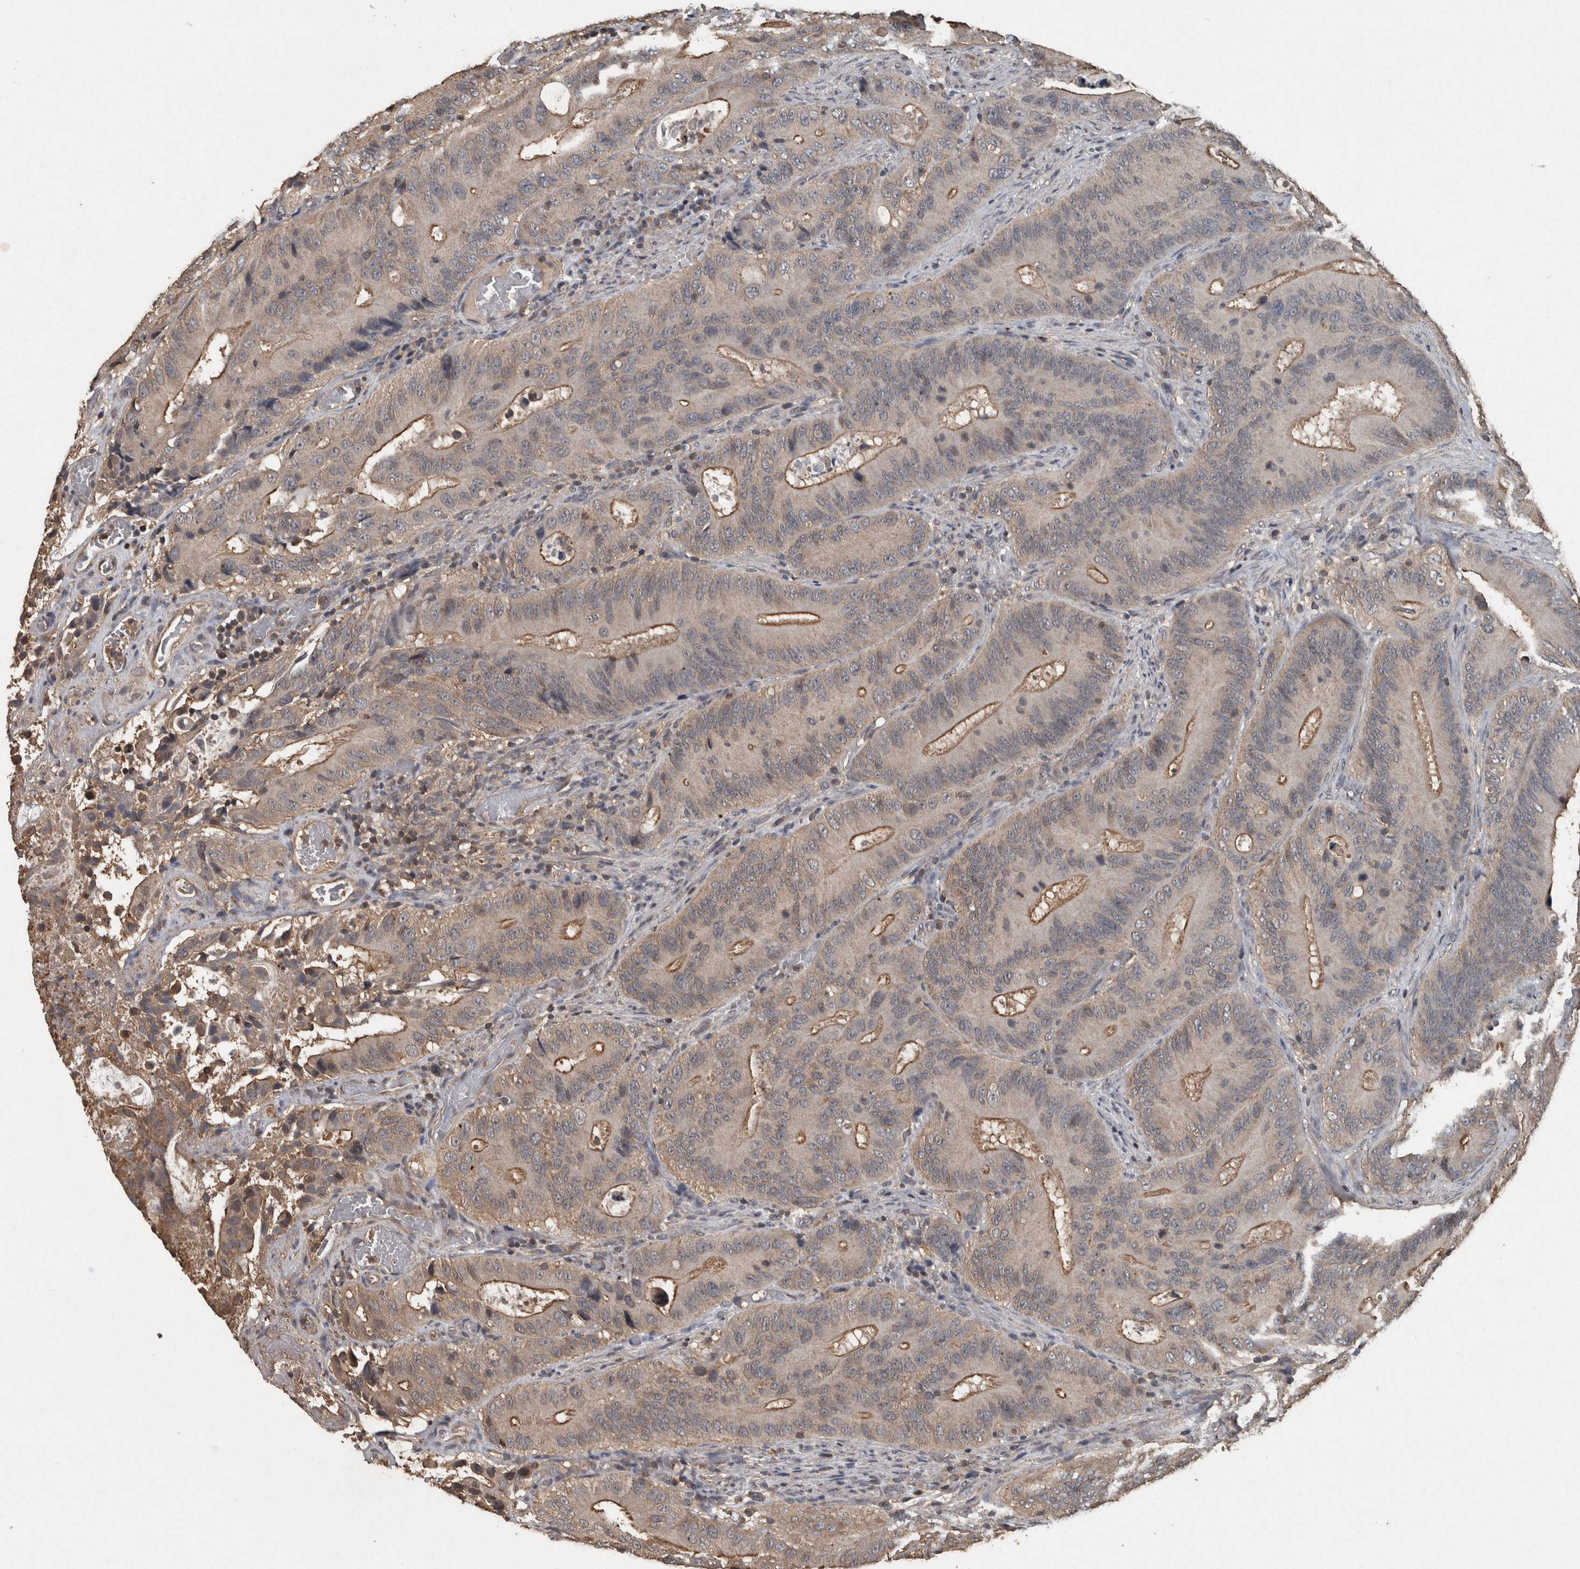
{"staining": {"intensity": "moderate", "quantity": "25%-75%", "location": "cytoplasmic/membranous"}, "tissue": "colorectal cancer", "cell_type": "Tumor cells", "image_type": "cancer", "snomed": [{"axis": "morphology", "description": "Adenocarcinoma, NOS"}, {"axis": "topography", "description": "Colon"}], "caption": "Immunohistochemistry (DAB) staining of colorectal adenocarcinoma displays moderate cytoplasmic/membranous protein expression in approximately 25%-75% of tumor cells.", "gene": "FGFRL1", "patient": {"sex": "male", "age": 83}}